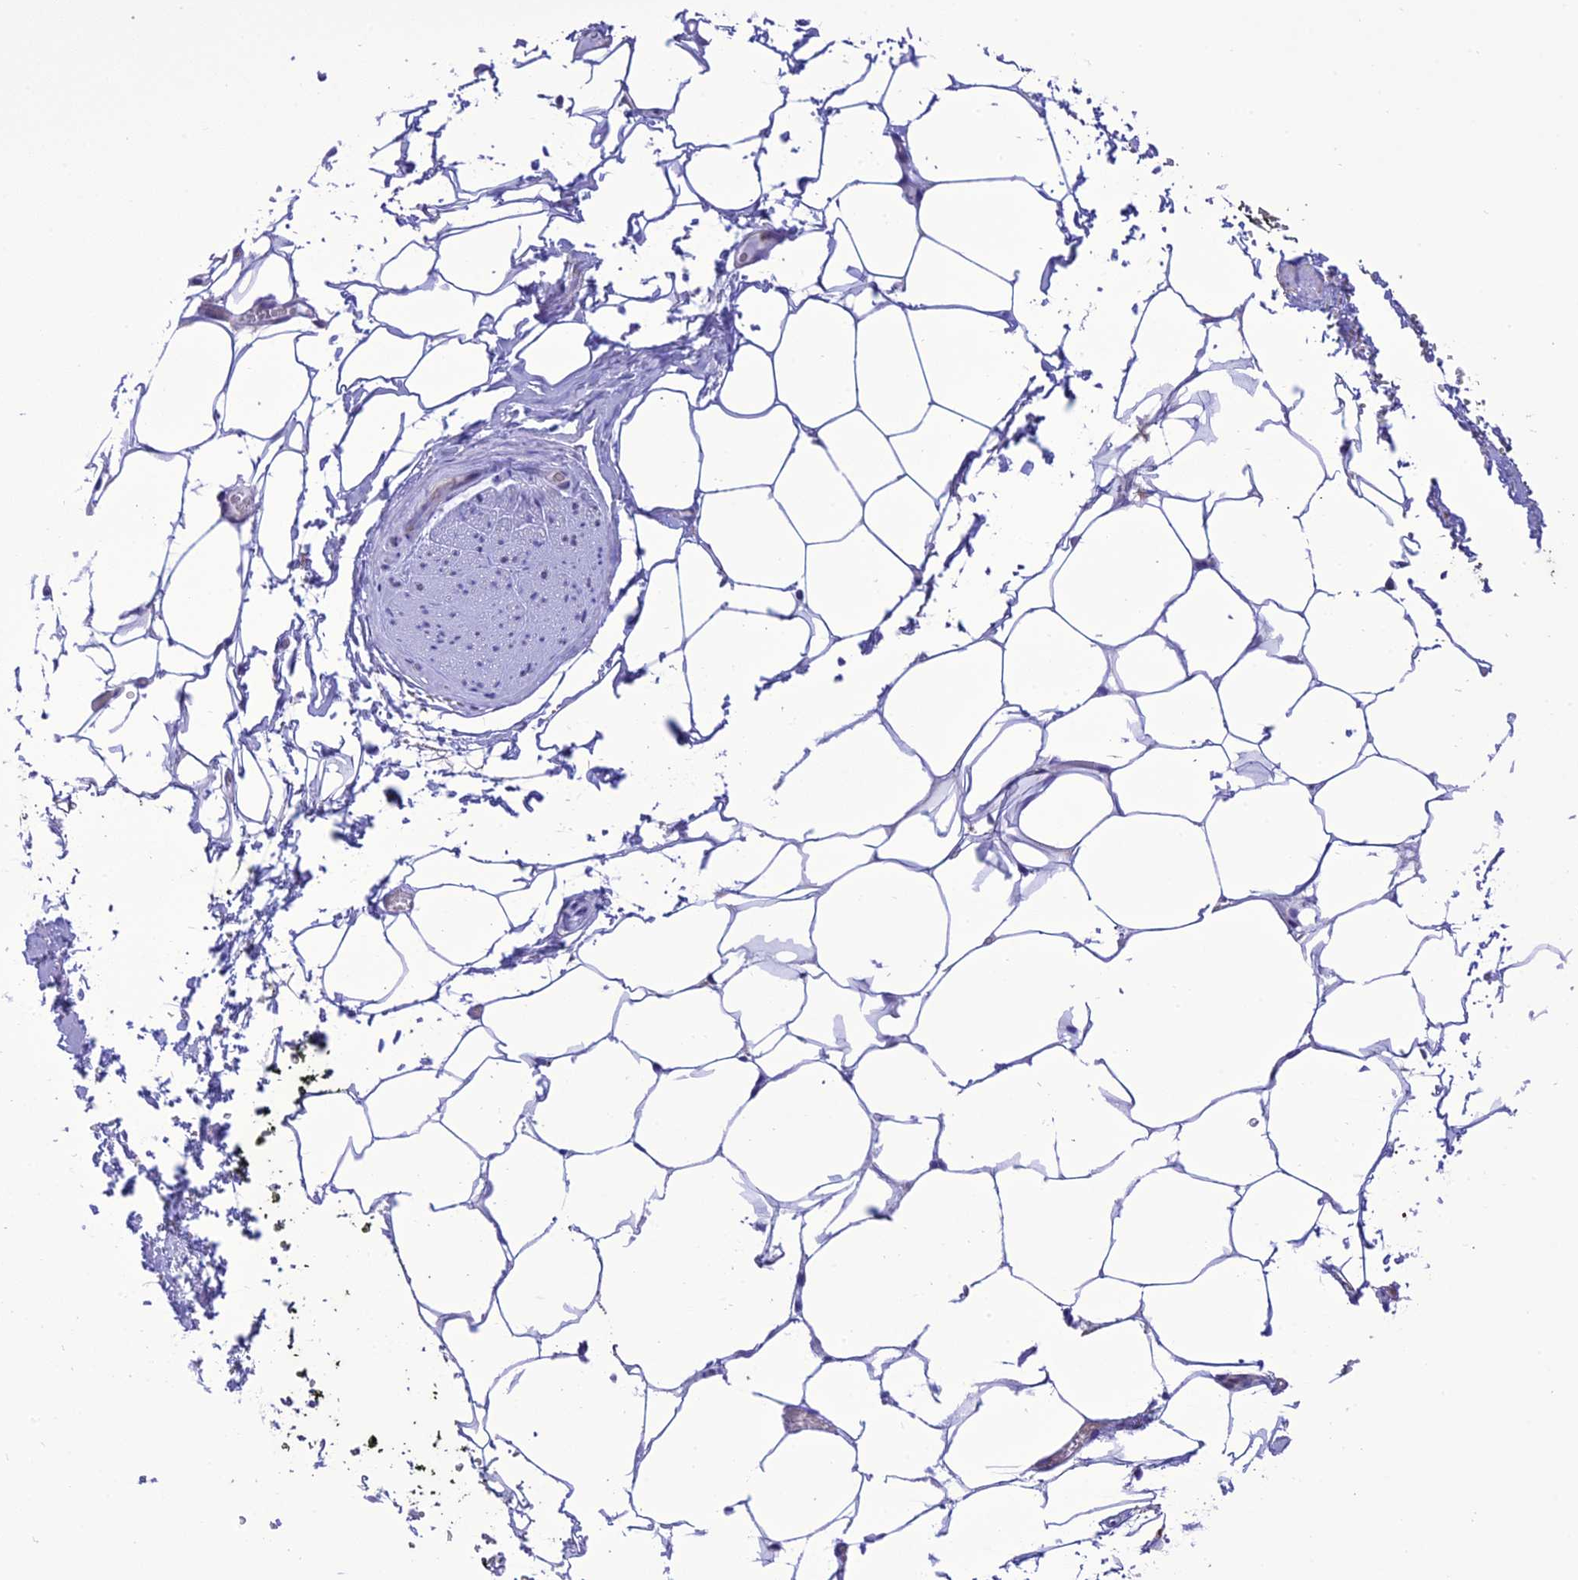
{"staining": {"intensity": "negative", "quantity": "none", "location": "none"}, "tissue": "adipose tissue", "cell_type": "Adipocytes", "image_type": "normal", "snomed": [{"axis": "morphology", "description": "Normal tissue, NOS"}, {"axis": "morphology", "description": "Adenocarcinoma, Low grade"}, {"axis": "topography", "description": "Prostate"}, {"axis": "topography", "description": "Peripheral nerve tissue"}], "caption": "Adipocytes show no significant staining in benign adipose tissue.", "gene": "RNF126", "patient": {"sex": "male", "age": 63}}